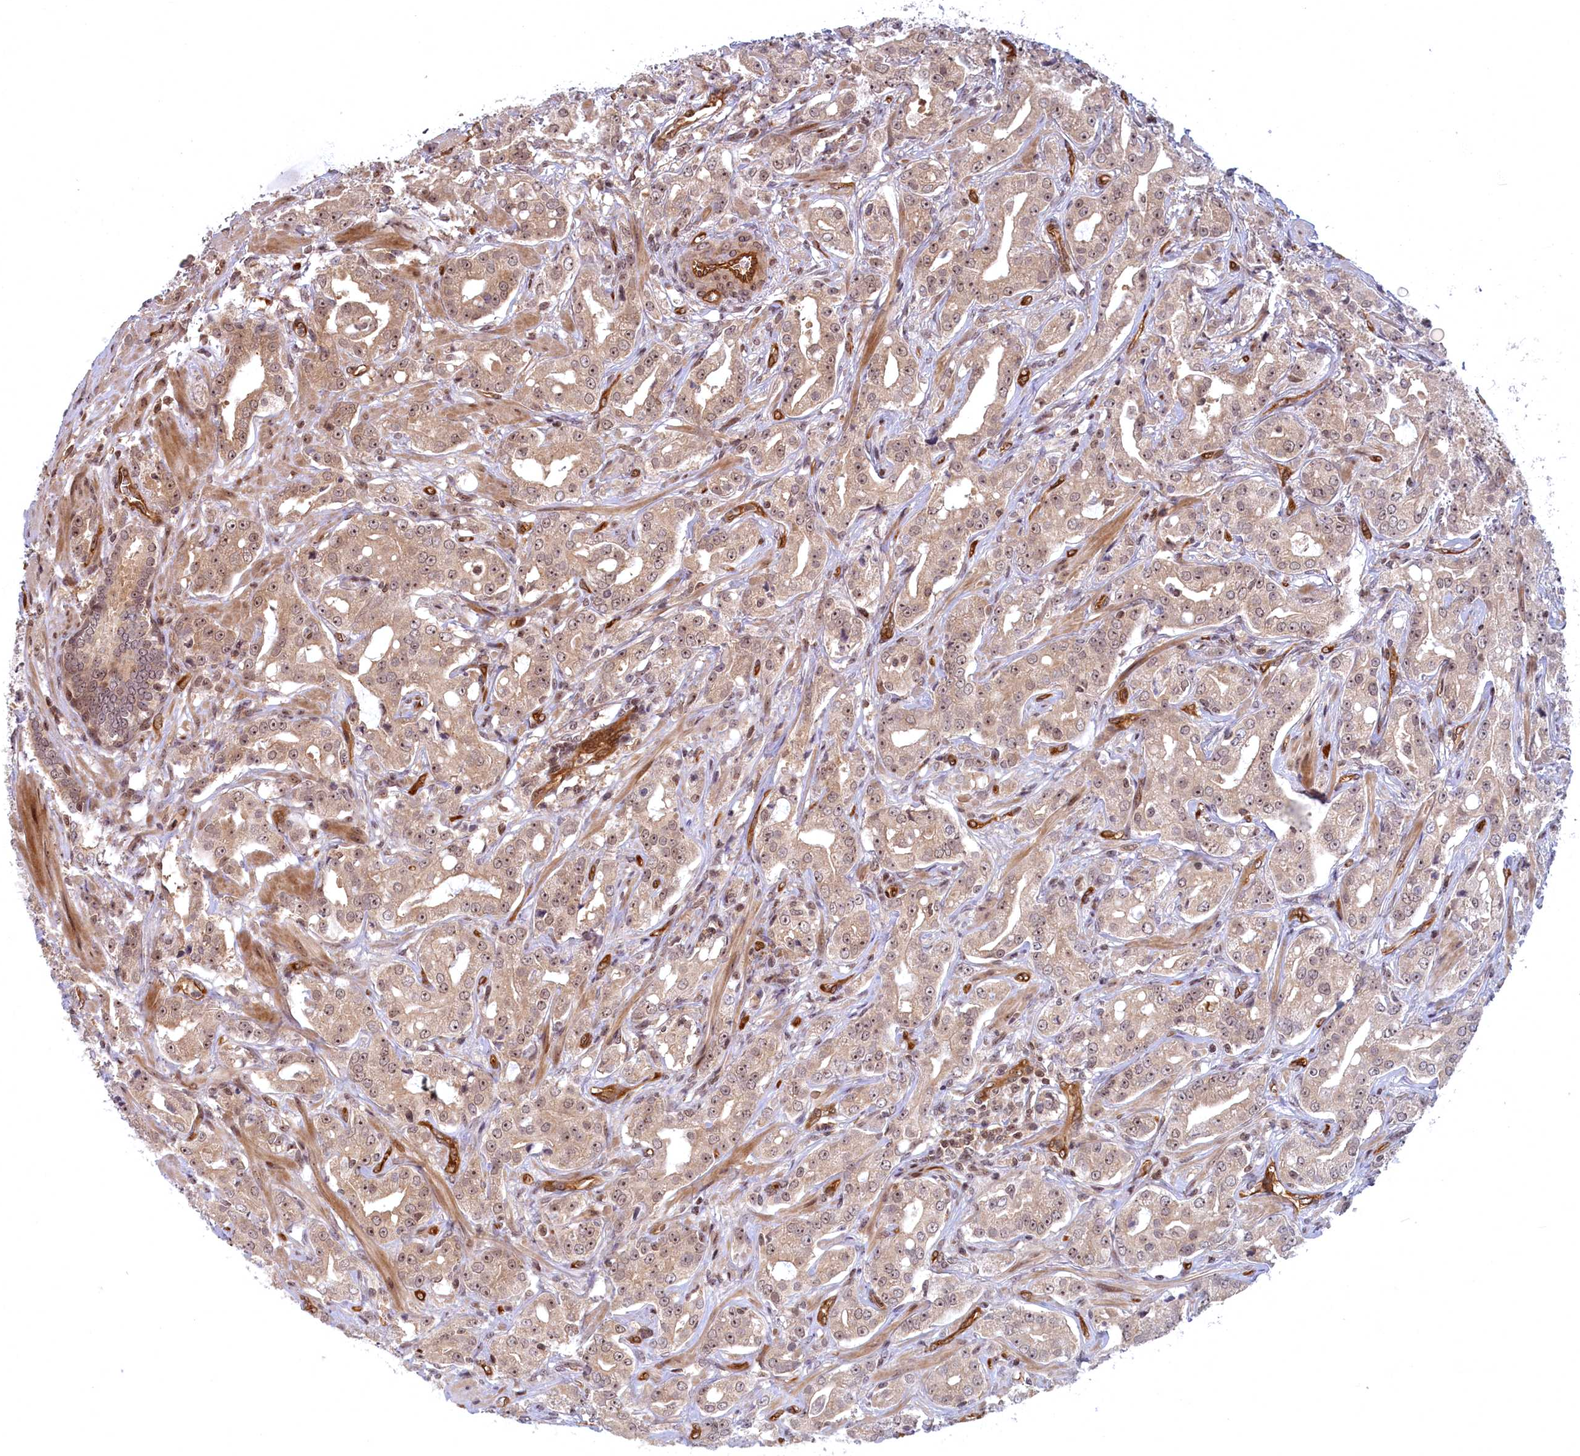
{"staining": {"intensity": "weak", "quantity": "25%-75%", "location": "cytoplasmic/membranous,nuclear"}, "tissue": "prostate cancer", "cell_type": "Tumor cells", "image_type": "cancer", "snomed": [{"axis": "morphology", "description": "Adenocarcinoma, High grade"}, {"axis": "topography", "description": "Prostate"}], "caption": "Human adenocarcinoma (high-grade) (prostate) stained for a protein (brown) shows weak cytoplasmic/membranous and nuclear positive staining in approximately 25%-75% of tumor cells.", "gene": "SNRK", "patient": {"sex": "male", "age": 63}}